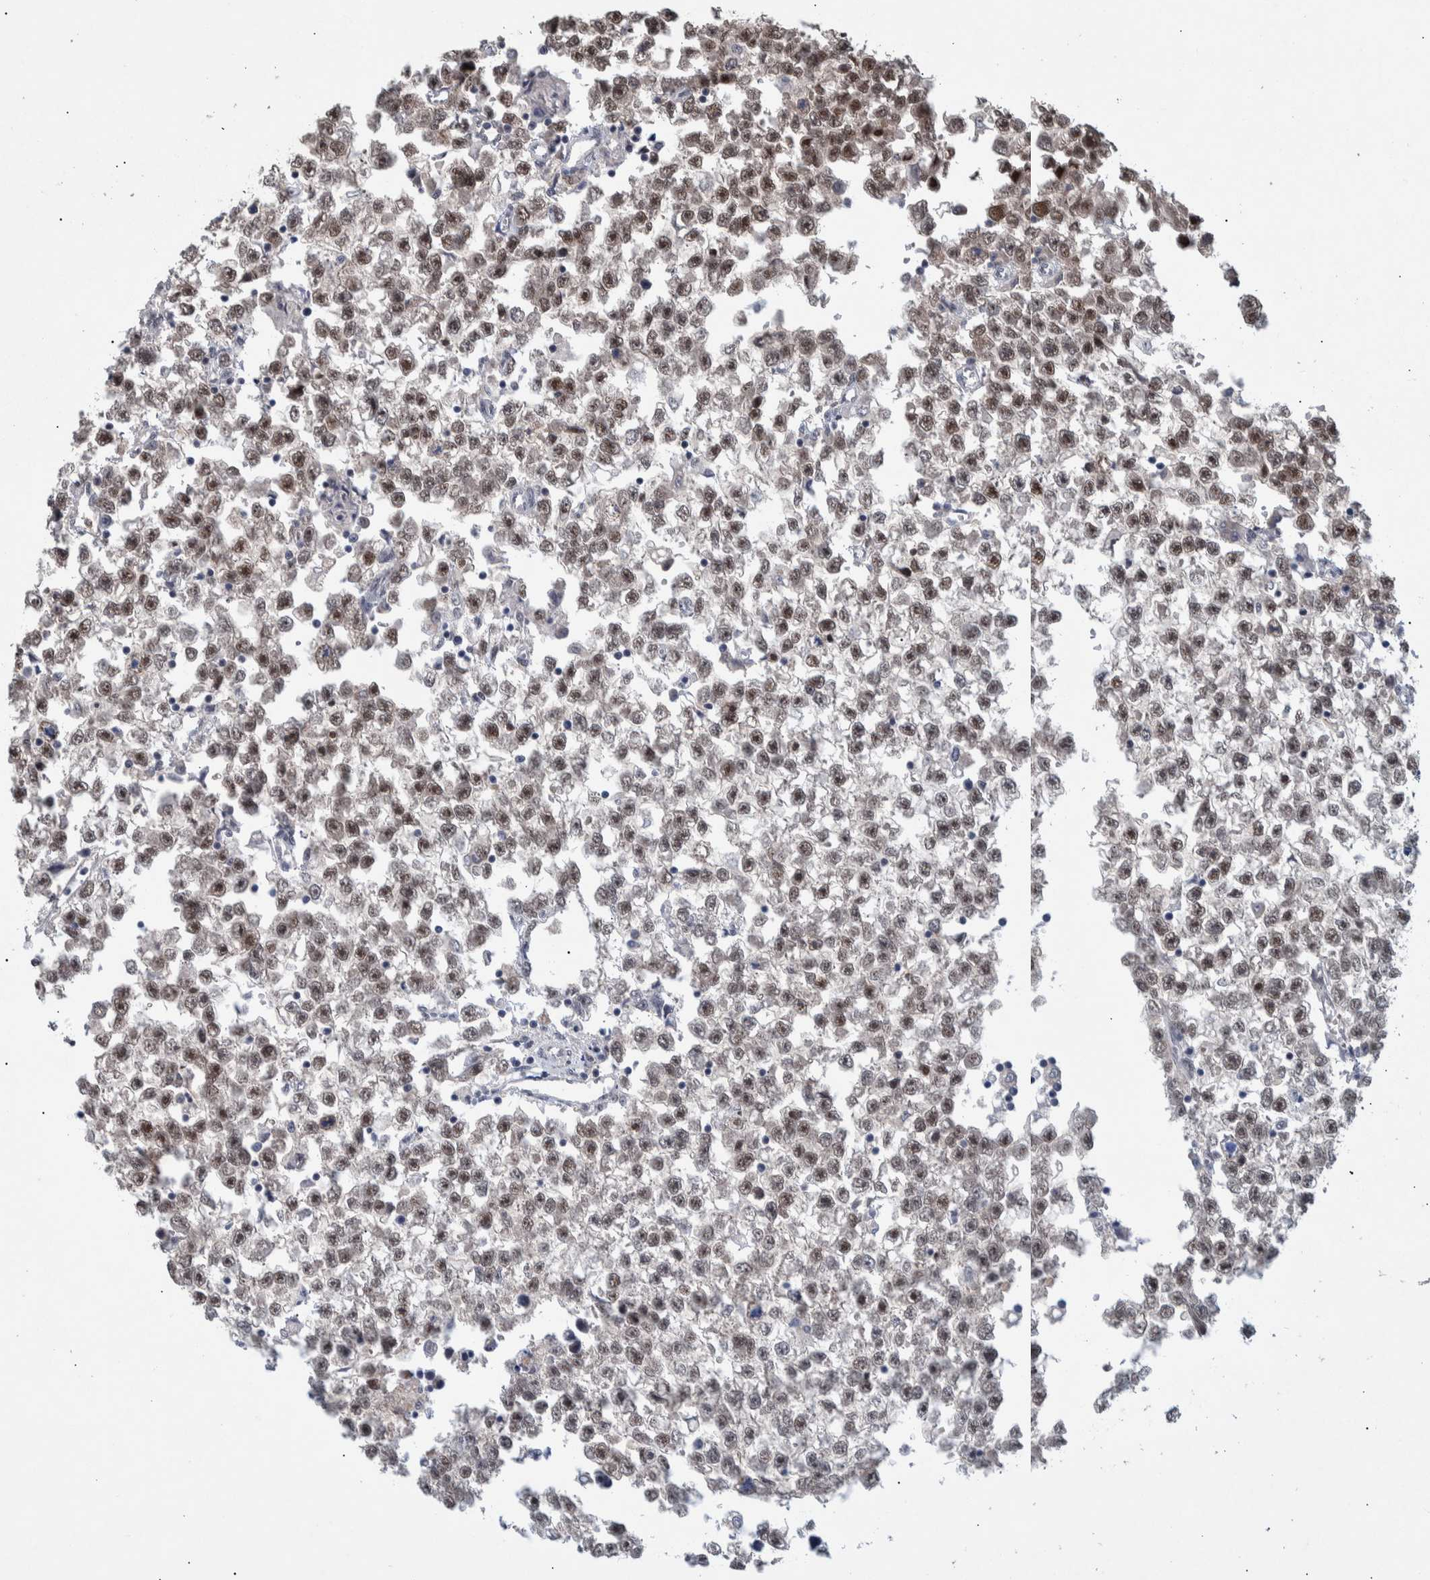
{"staining": {"intensity": "weak", "quantity": ">75%", "location": "nuclear"}, "tissue": "testis cancer", "cell_type": "Tumor cells", "image_type": "cancer", "snomed": [{"axis": "morphology", "description": "Seminoma, NOS"}, {"axis": "morphology", "description": "Carcinoma, Embryonal, NOS"}, {"axis": "topography", "description": "Testis"}], "caption": "This histopathology image demonstrates immunohistochemistry (IHC) staining of testis cancer, with low weak nuclear staining in about >75% of tumor cells.", "gene": "ESRP1", "patient": {"sex": "male", "age": 51}}